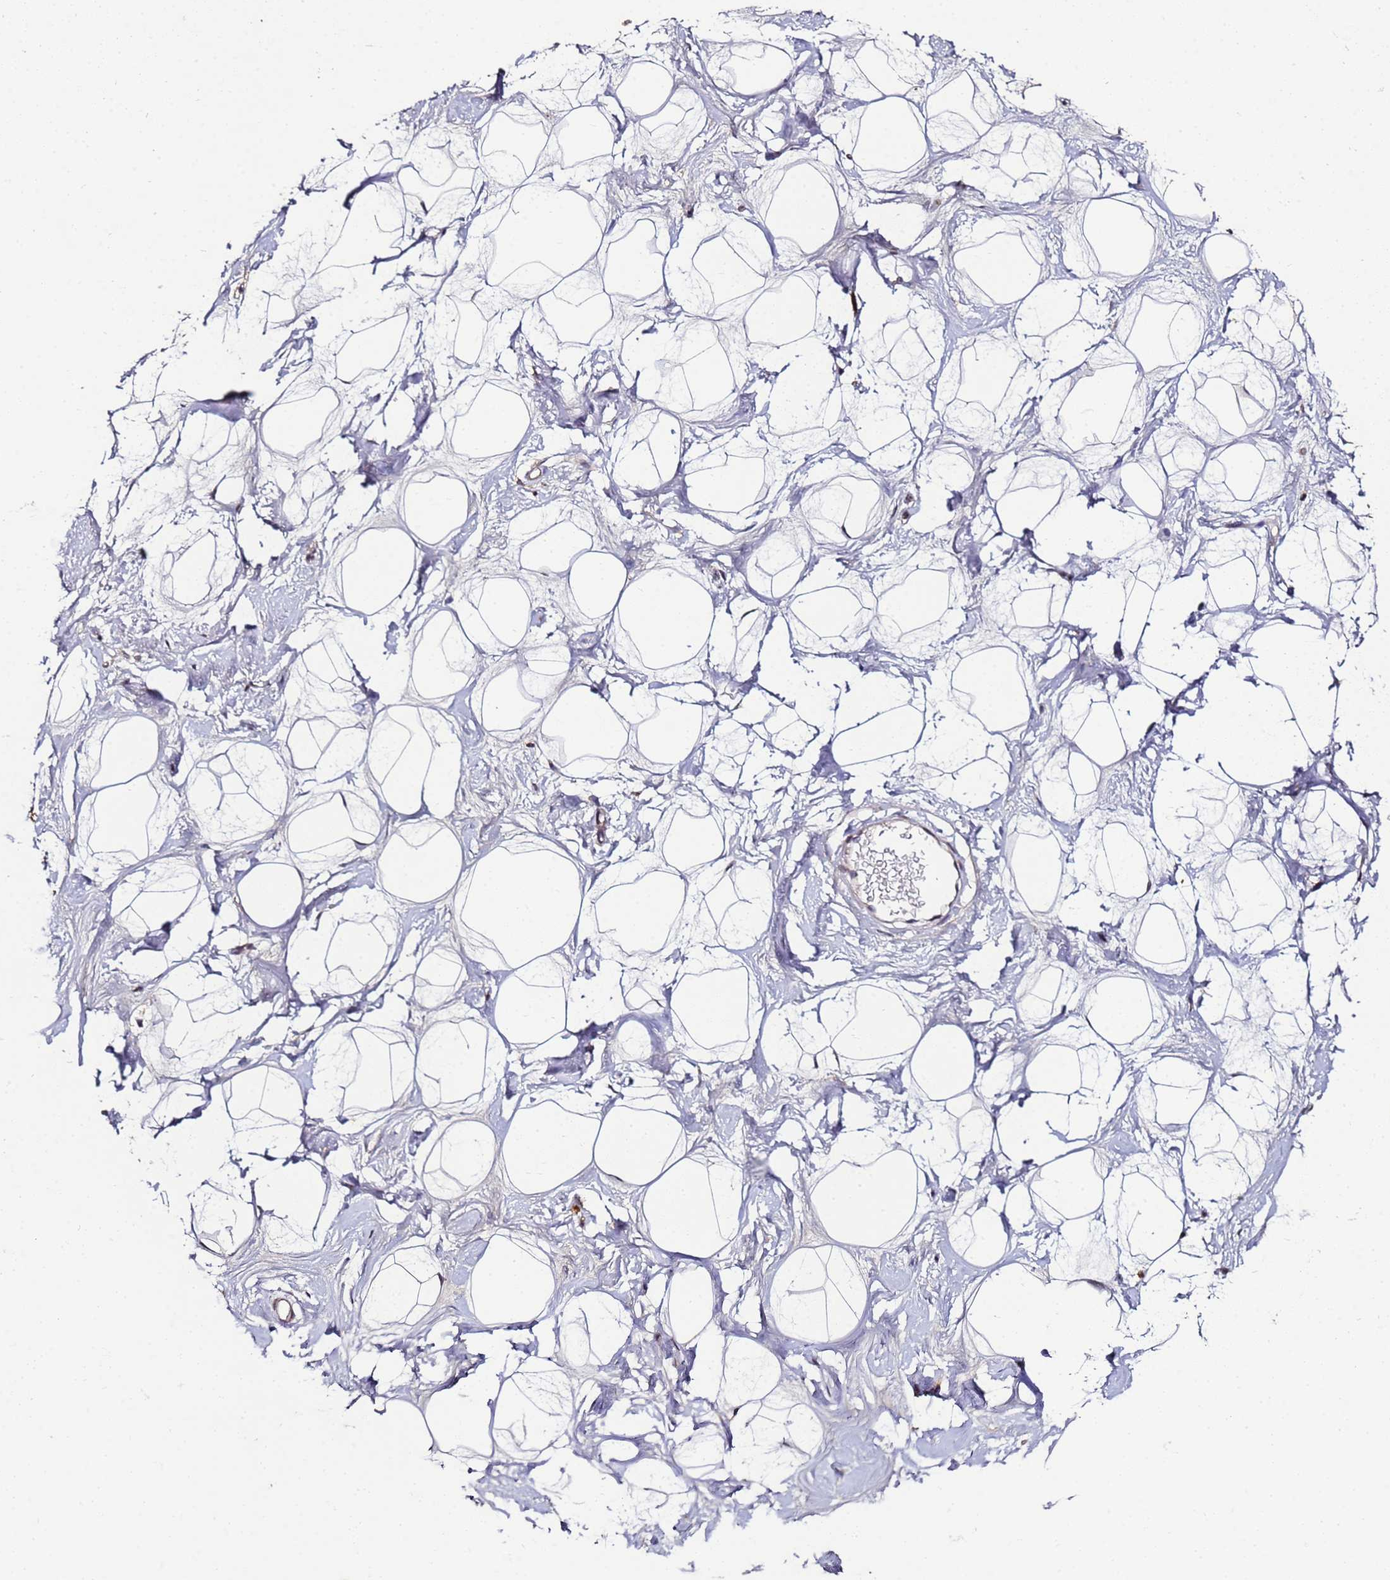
{"staining": {"intensity": "negative", "quantity": "none", "location": "none"}, "tissue": "breast", "cell_type": "Adipocytes", "image_type": "normal", "snomed": [{"axis": "morphology", "description": "Normal tissue, NOS"}, {"axis": "morphology", "description": "Adenoma, NOS"}, {"axis": "topography", "description": "Breast"}], "caption": "This photomicrograph is of benign breast stained with immunohistochemistry (IHC) to label a protein in brown with the nuclei are counter-stained blue. There is no expression in adipocytes. (Stains: DAB (3,3'-diaminobenzidine) IHC with hematoxylin counter stain, Microscopy: brightfield microscopy at high magnification).", "gene": "ANKRD17", "patient": {"sex": "female", "age": 23}}